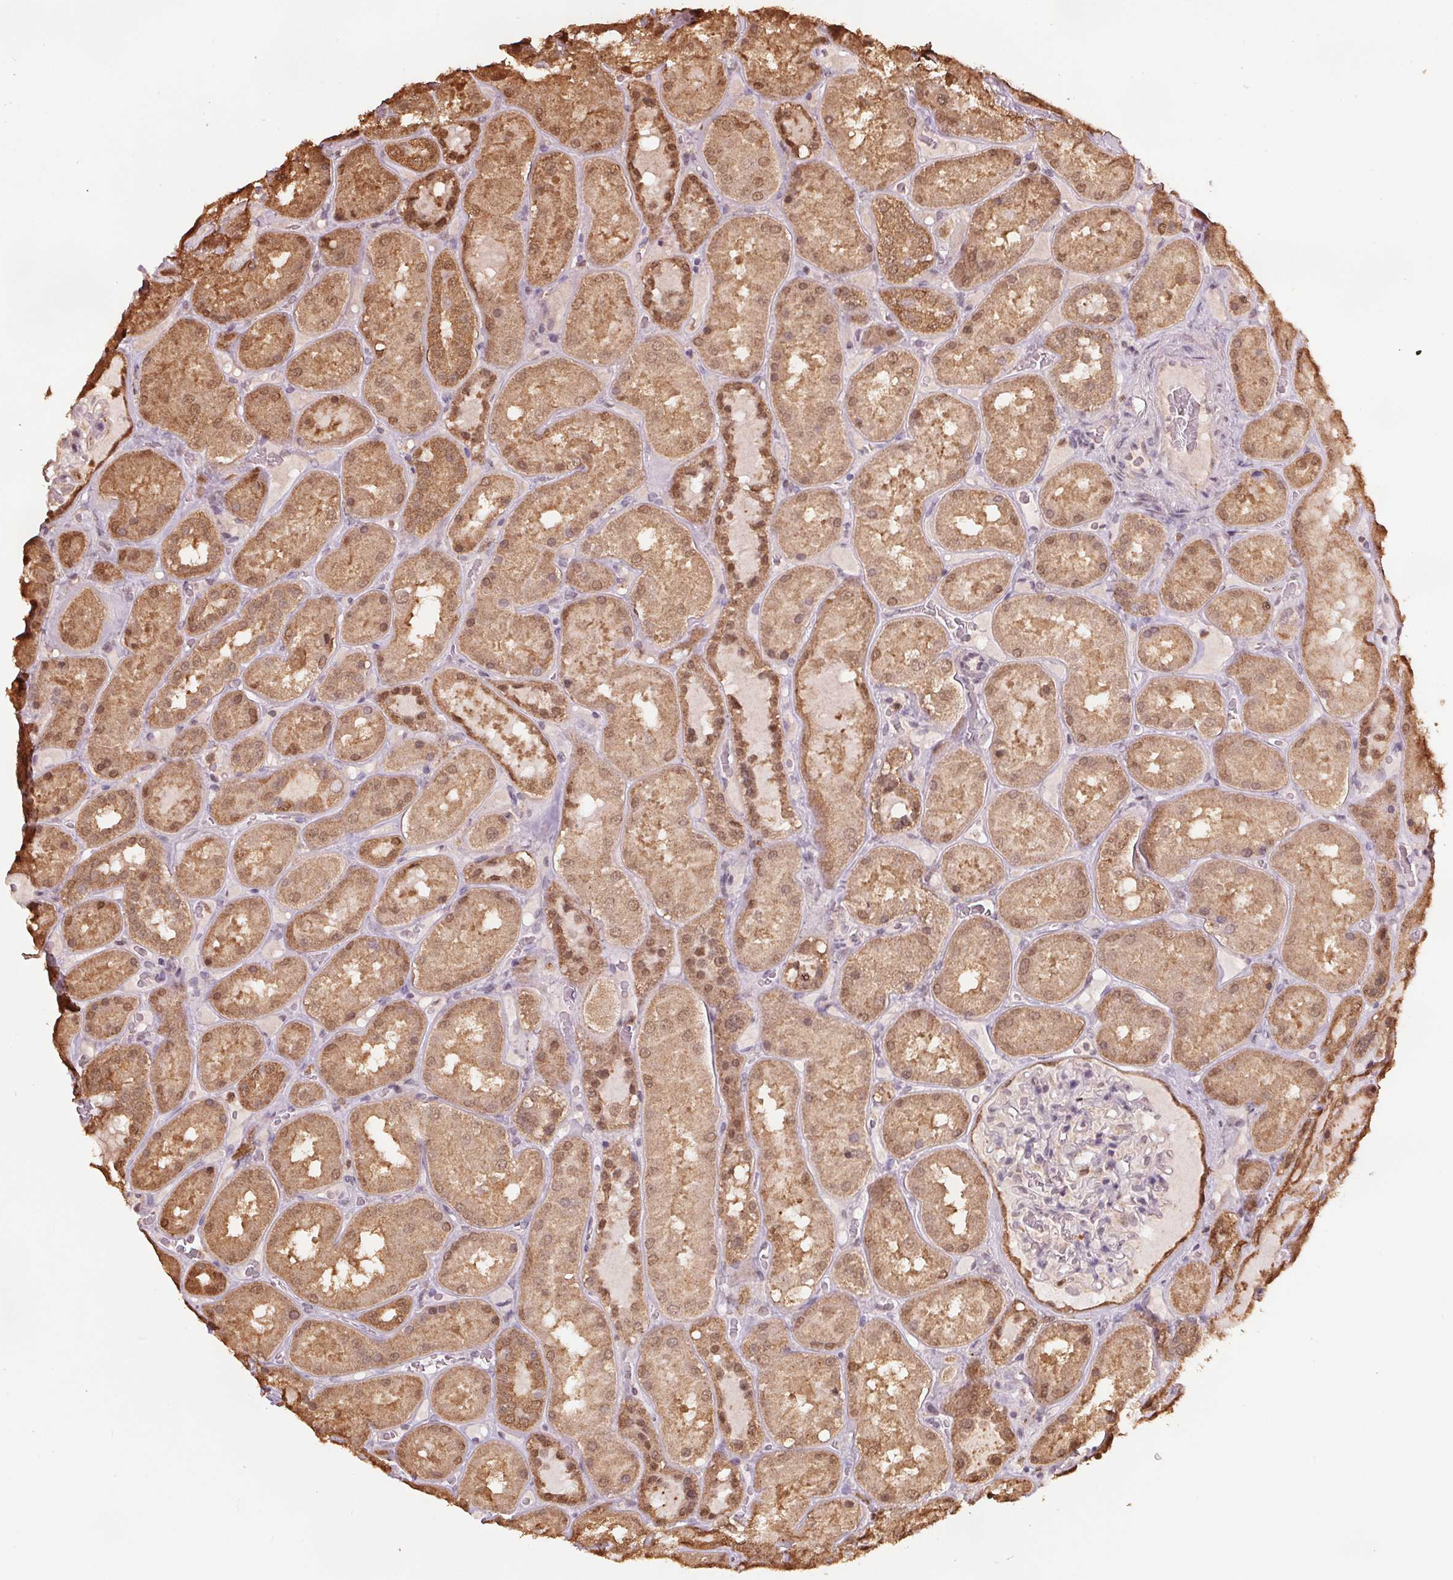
{"staining": {"intensity": "moderate", "quantity": "25%-75%", "location": "nuclear"}, "tissue": "kidney", "cell_type": "Cells in glomeruli", "image_type": "normal", "snomed": [{"axis": "morphology", "description": "Normal tissue, NOS"}, {"axis": "topography", "description": "Kidney"}], "caption": "Immunohistochemical staining of normal human kidney exhibits moderate nuclear protein positivity in about 25%-75% of cells in glomeruli. (DAB IHC, brown staining for protein, blue staining for nuclei).", "gene": "ENO1", "patient": {"sex": "male", "age": 73}}